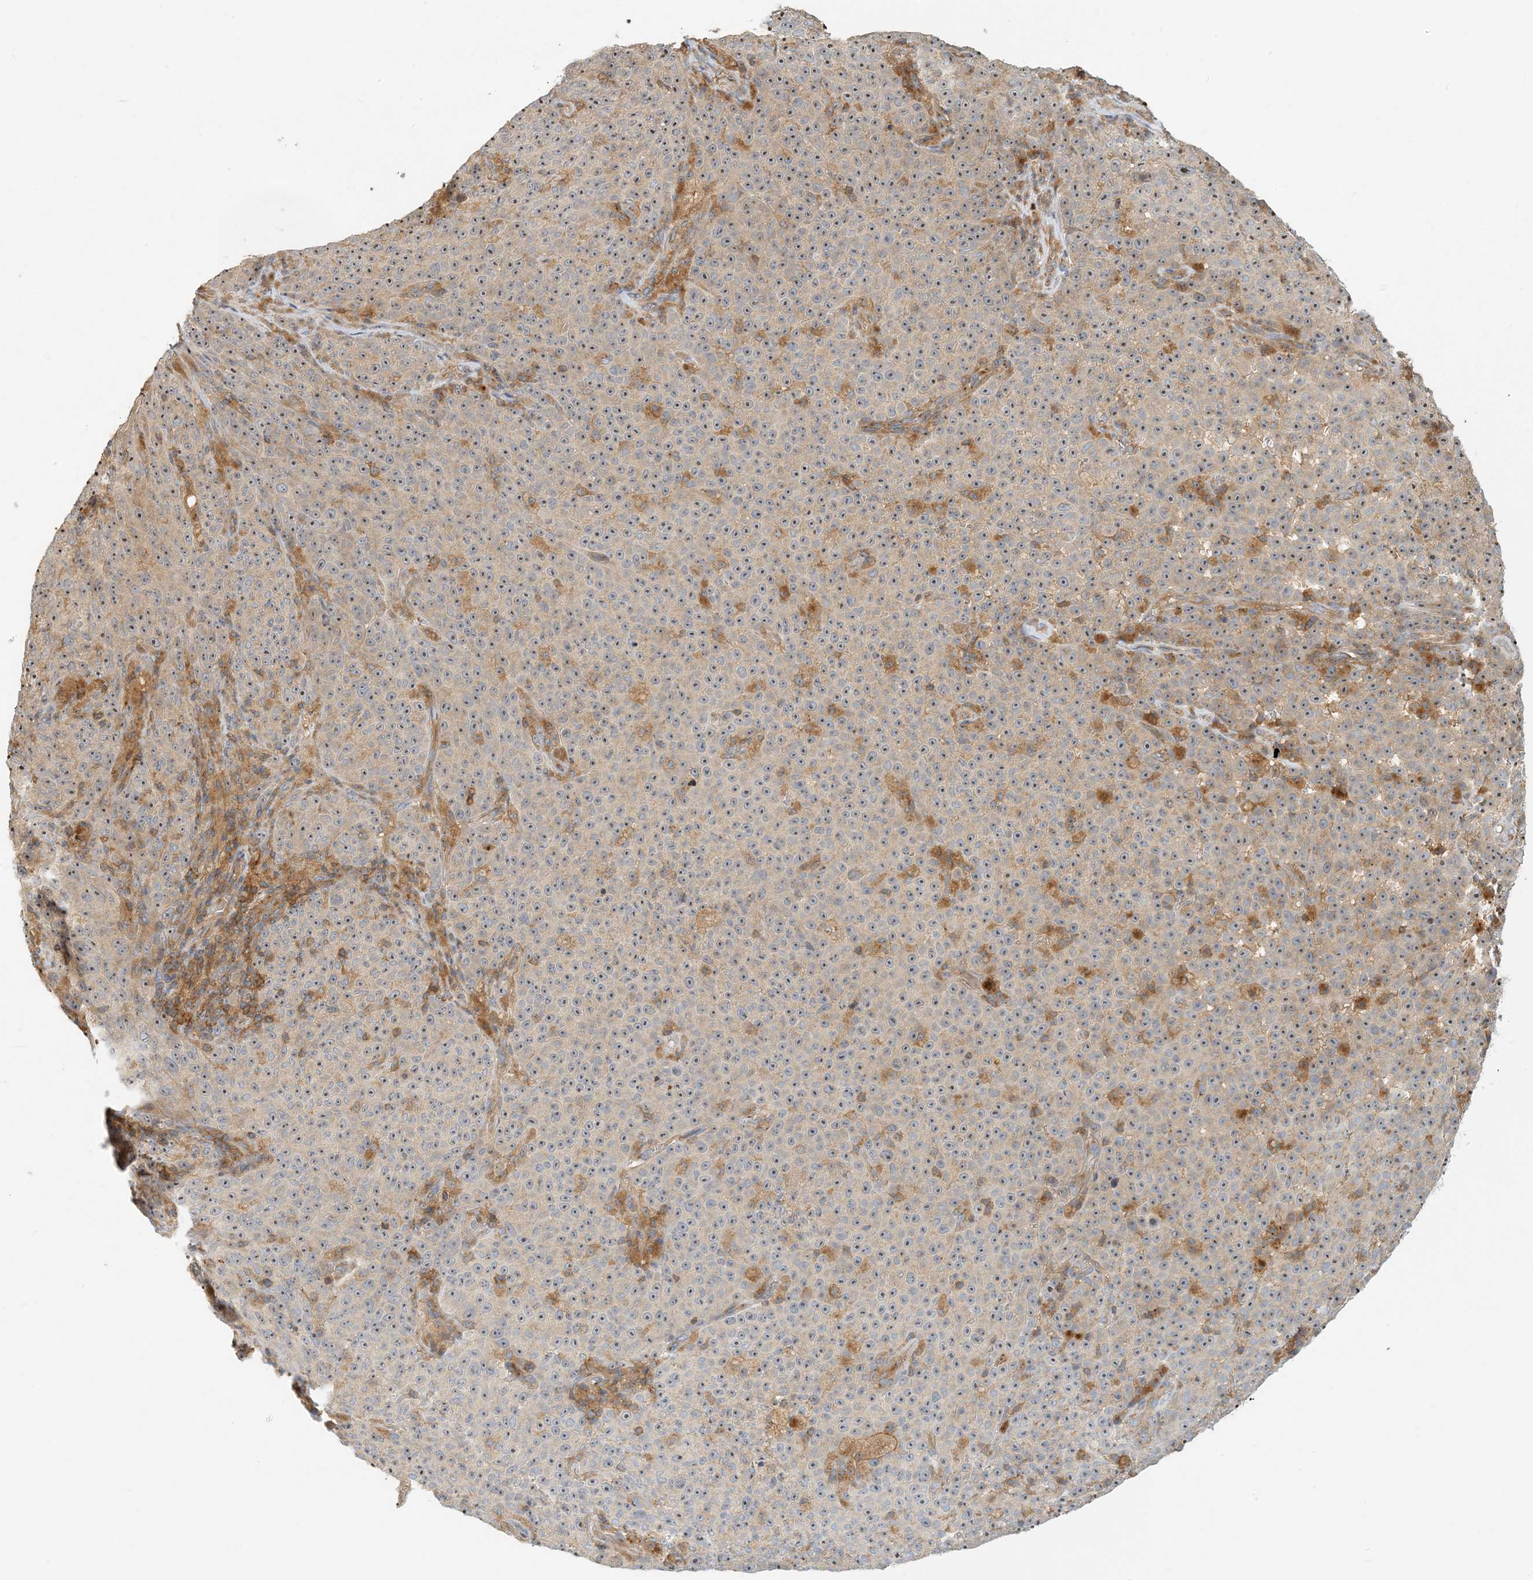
{"staining": {"intensity": "weak", "quantity": "25%-75%", "location": "cytoplasmic/membranous"}, "tissue": "melanoma", "cell_type": "Tumor cells", "image_type": "cancer", "snomed": [{"axis": "morphology", "description": "Malignant melanoma, NOS"}, {"axis": "topography", "description": "Skin"}], "caption": "Immunohistochemistry (DAB) staining of malignant melanoma exhibits weak cytoplasmic/membranous protein staining in approximately 25%-75% of tumor cells. The protein of interest is shown in brown color, while the nuclei are stained blue.", "gene": "COLEC11", "patient": {"sex": "female", "age": 82}}